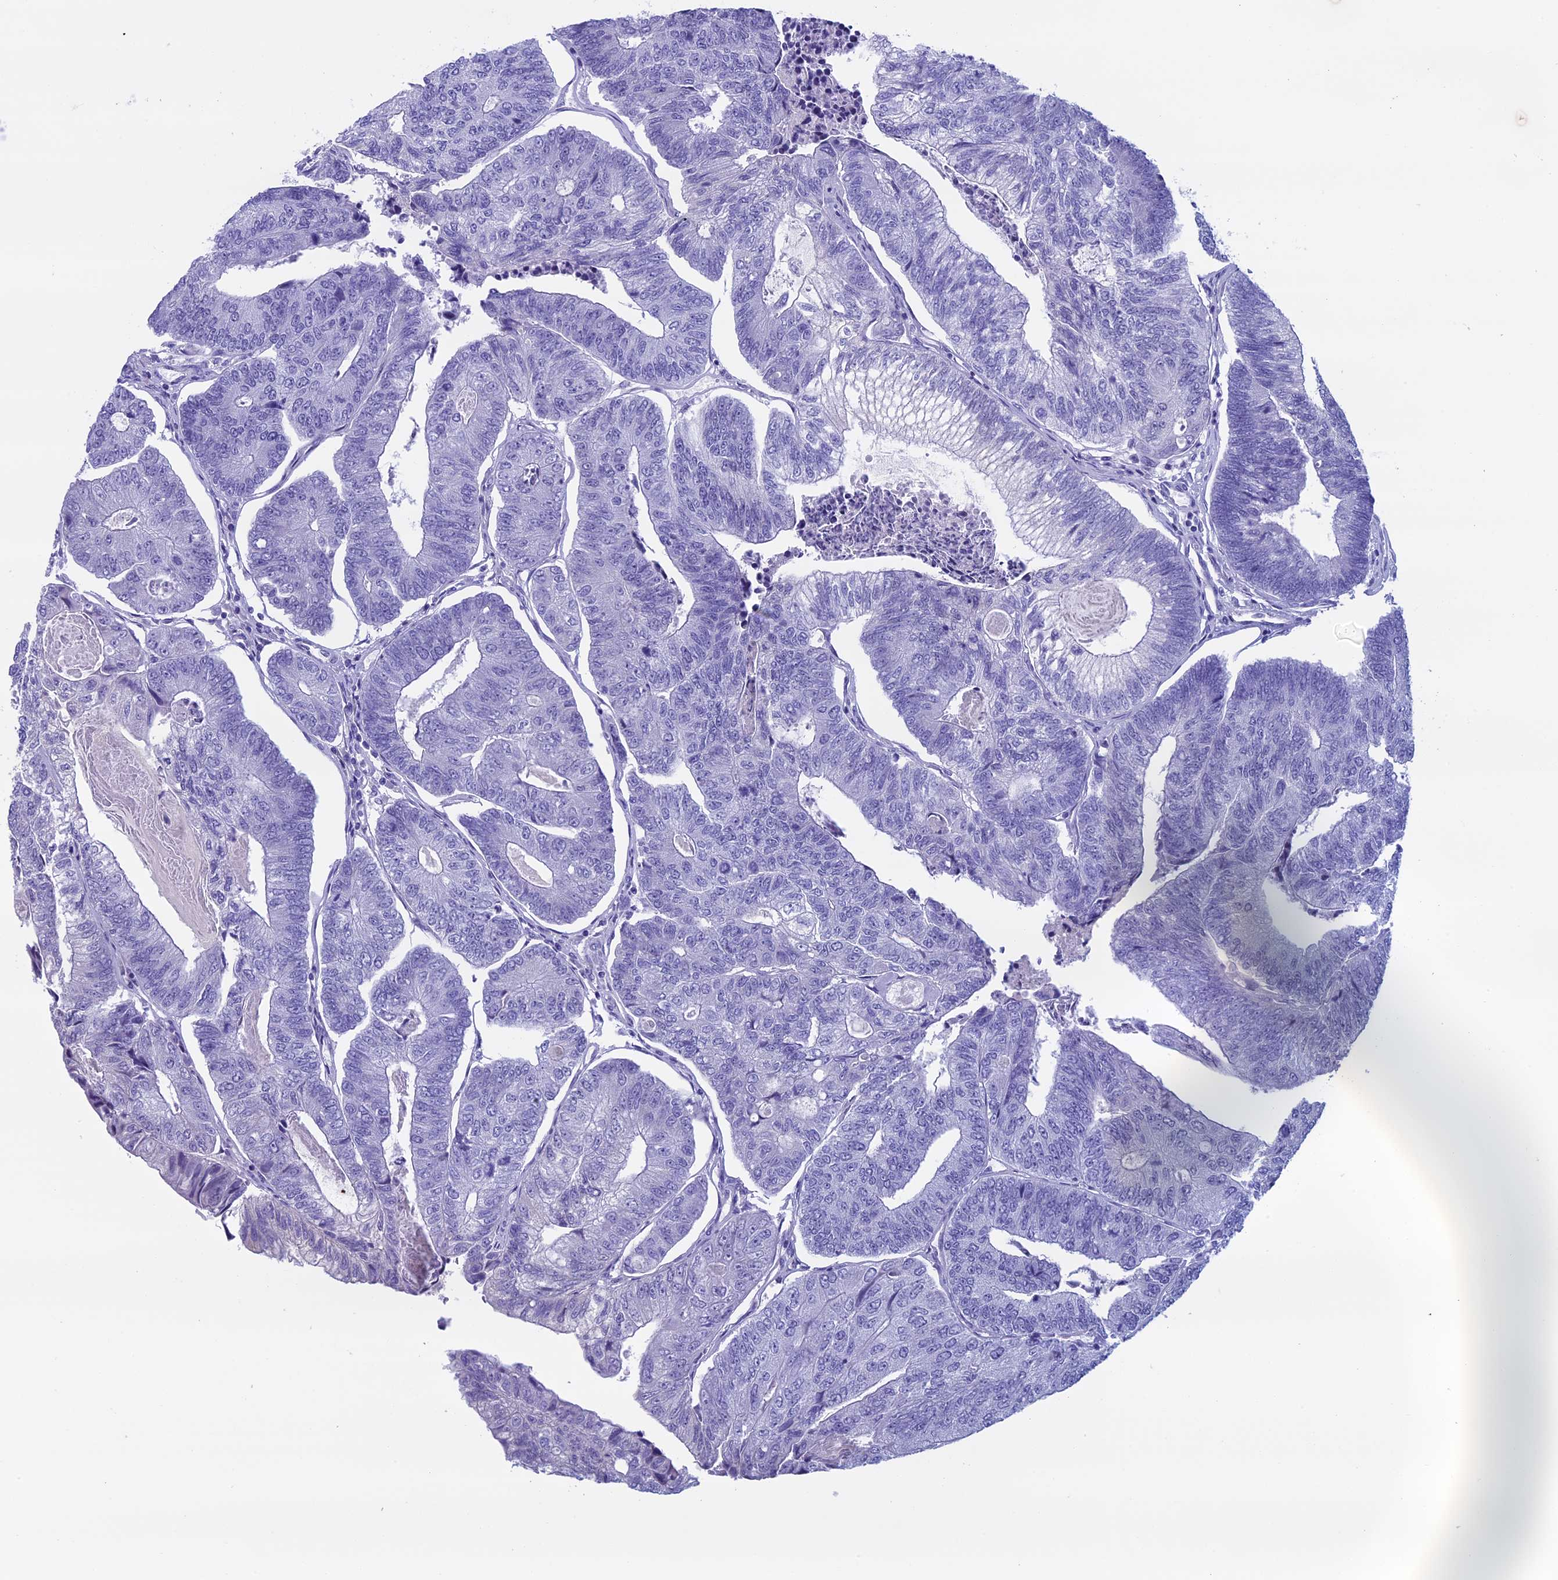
{"staining": {"intensity": "negative", "quantity": "none", "location": "none"}, "tissue": "colorectal cancer", "cell_type": "Tumor cells", "image_type": "cancer", "snomed": [{"axis": "morphology", "description": "Adenocarcinoma, NOS"}, {"axis": "topography", "description": "Colon"}], "caption": "A high-resolution image shows immunohistochemistry (IHC) staining of colorectal cancer, which exhibits no significant expression in tumor cells.", "gene": "ZNF563", "patient": {"sex": "female", "age": 67}}